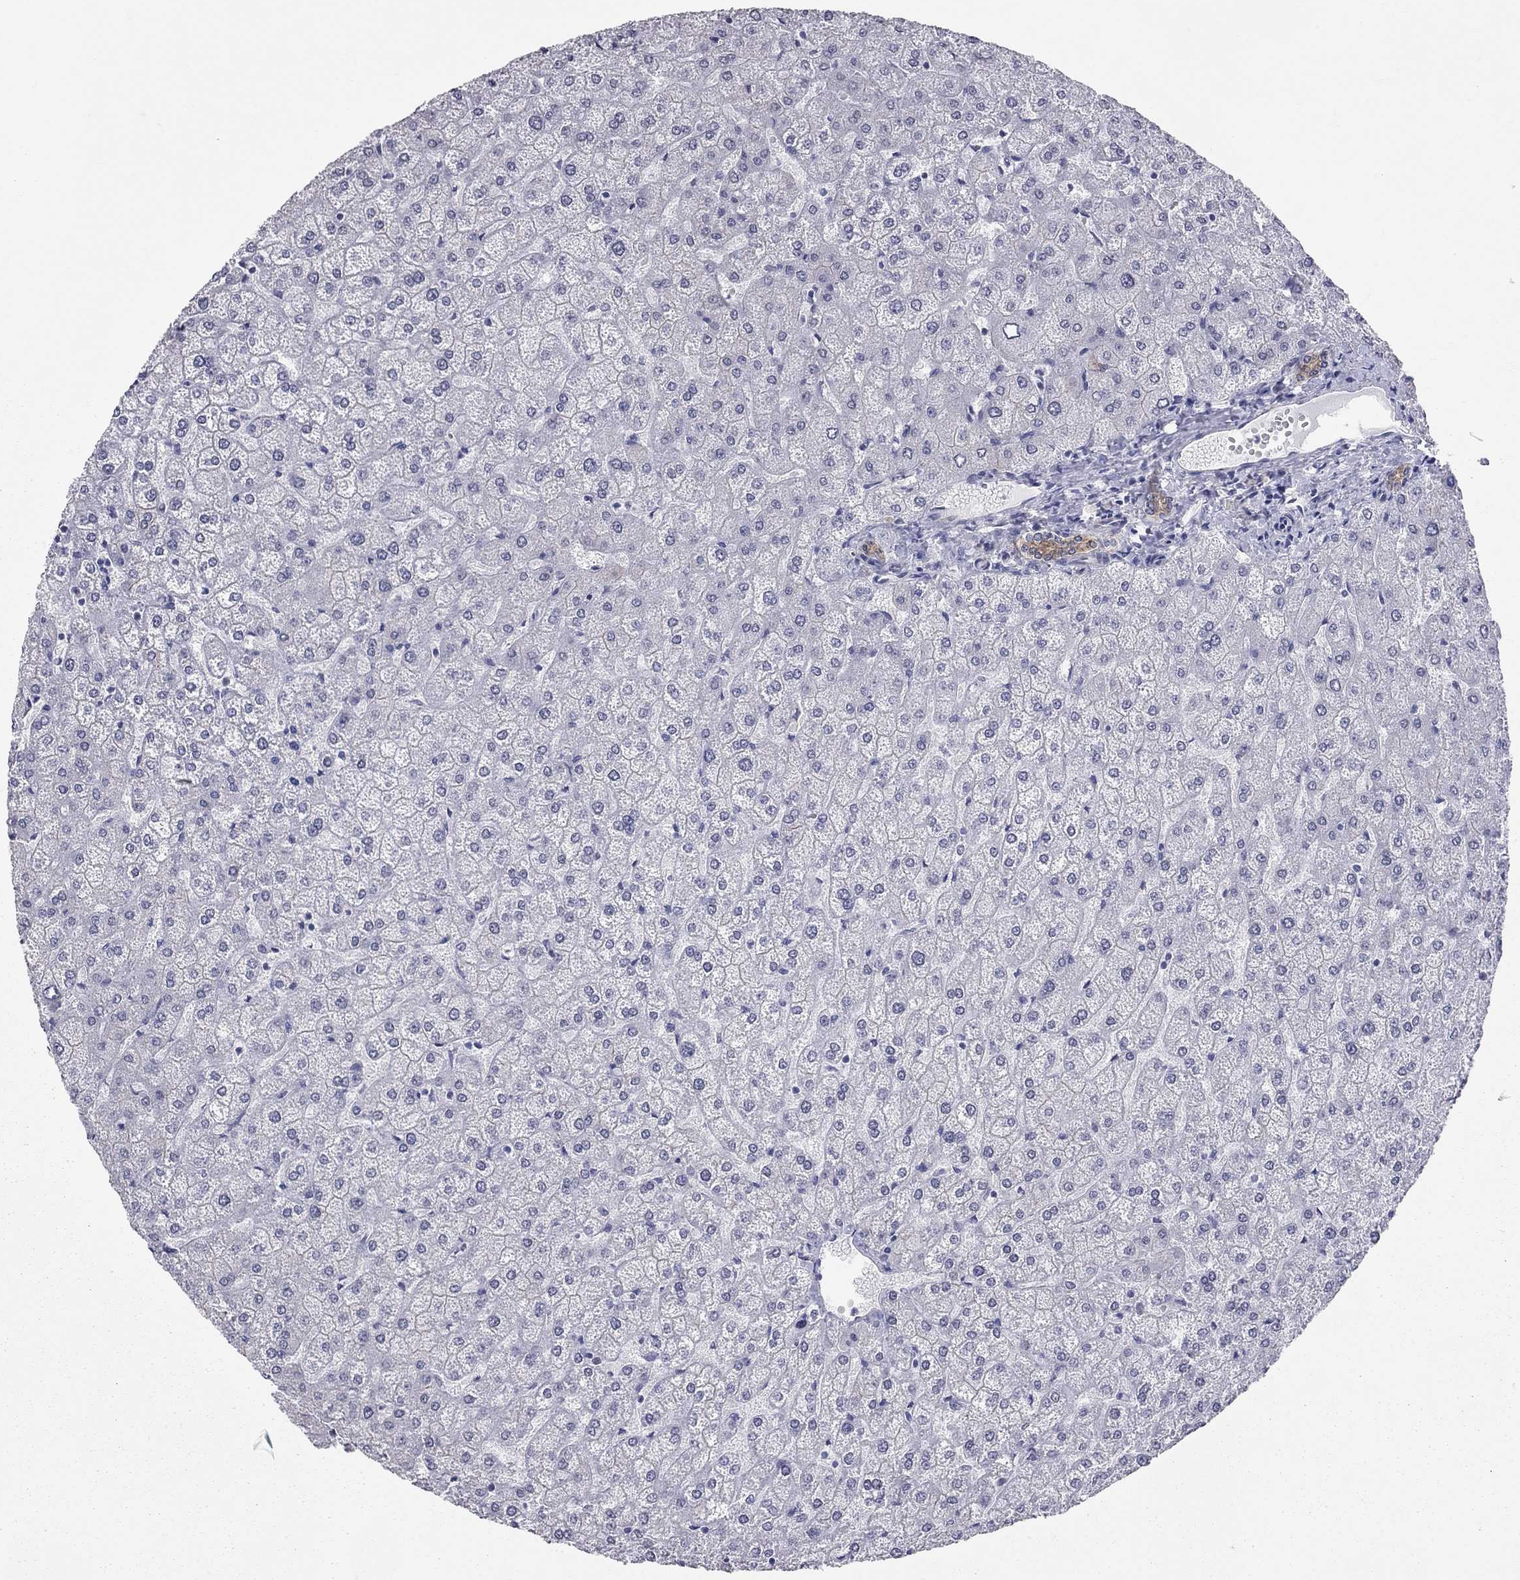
{"staining": {"intensity": "weak", "quantity": ">75%", "location": "cytoplasmic/membranous"}, "tissue": "liver", "cell_type": "Cholangiocytes", "image_type": "normal", "snomed": [{"axis": "morphology", "description": "Normal tissue, NOS"}, {"axis": "topography", "description": "Liver"}], "caption": "Weak cytoplasmic/membranous expression is present in about >75% of cholangiocytes in normal liver.", "gene": "BICDL2", "patient": {"sex": "female", "age": 32}}